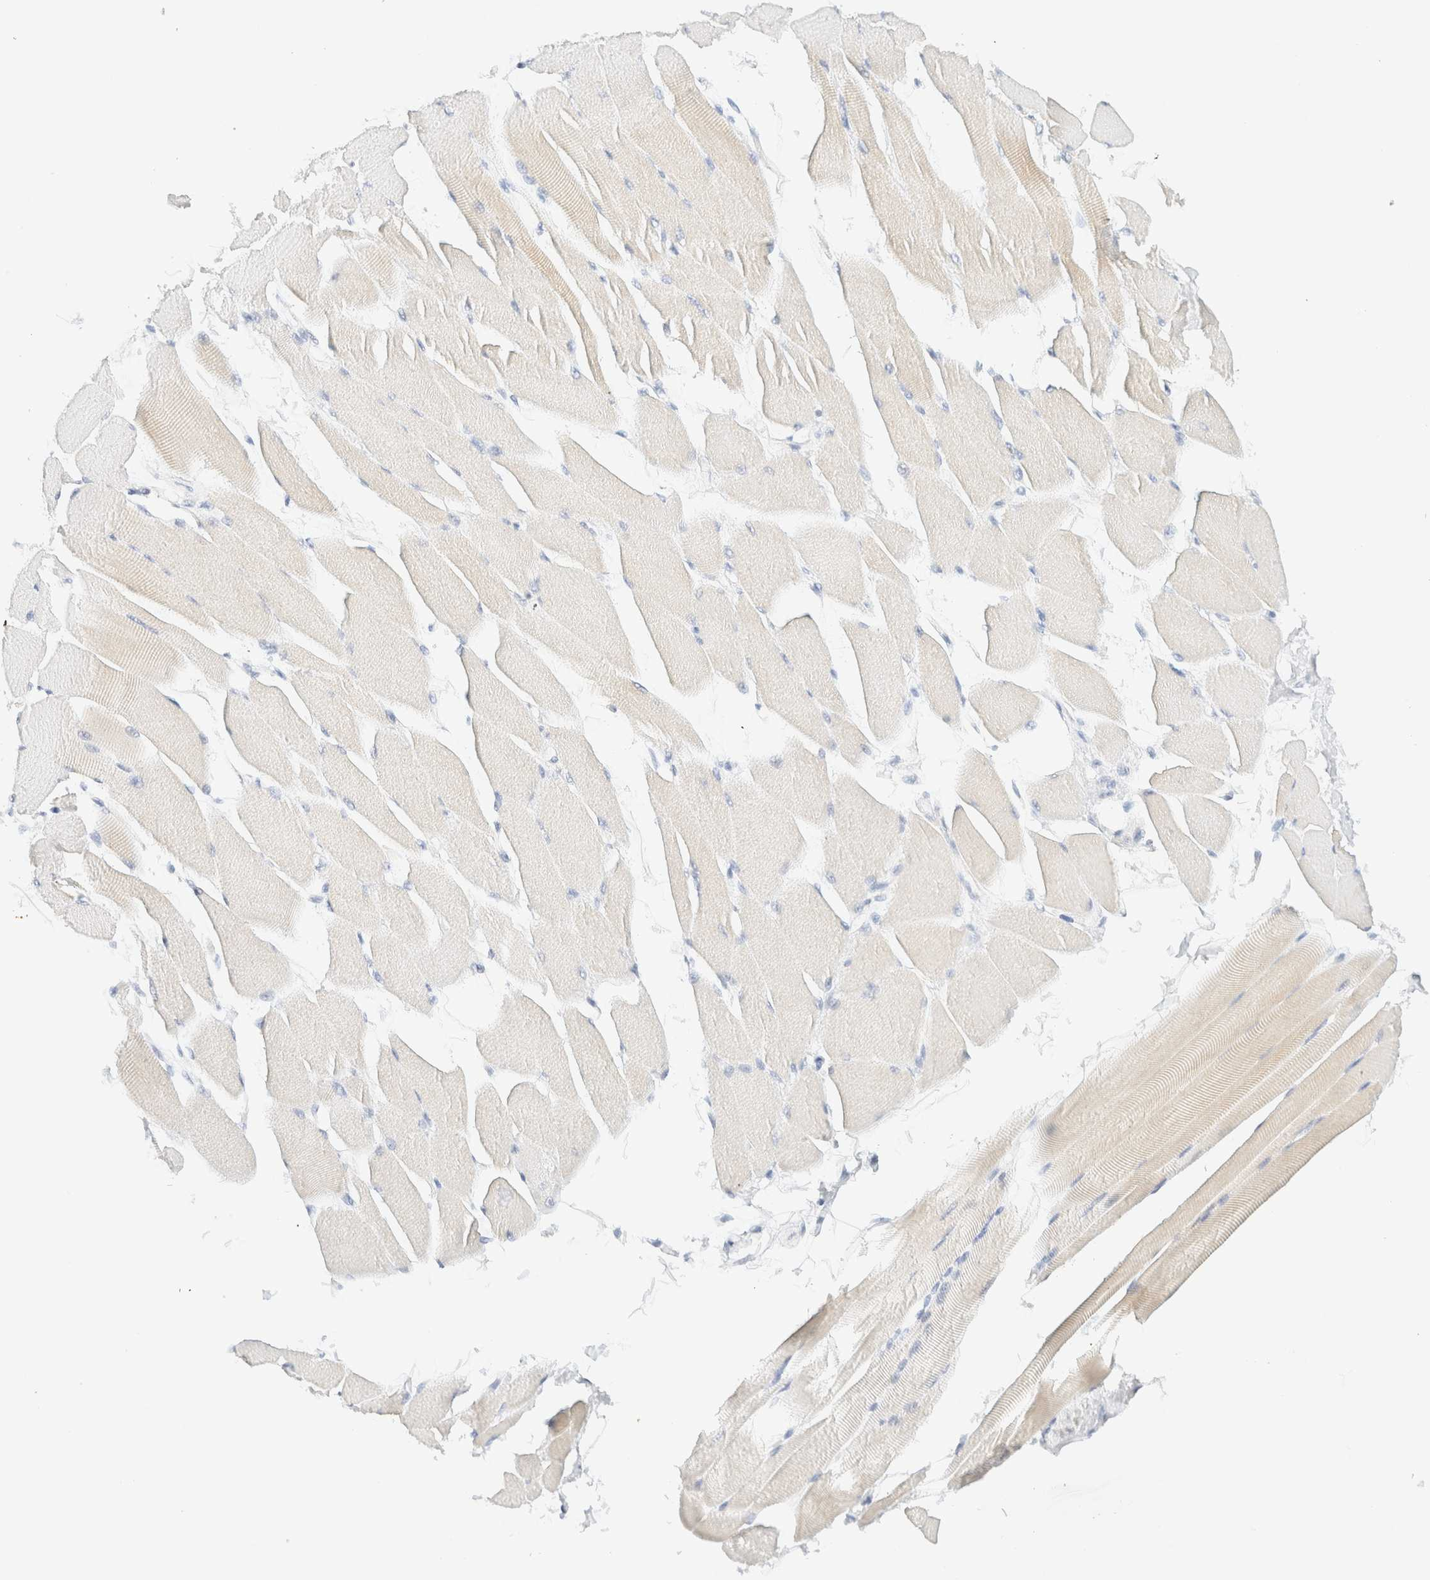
{"staining": {"intensity": "weak", "quantity": "<25%", "location": "cytoplasmic/membranous"}, "tissue": "skeletal muscle", "cell_type": "Myocytes", "image_type": "normal", "snomed": [{"axis": "morphology", "description": "Normal tissue, NOS"}, {"axis": "topography", "description": "Skeletal muscle"}, {"axis": "topography", "description": "Peripheral nerve tissue"}], "caption": "High power microscopy image of an IHC histopathology image of normal skeletal muscle, revealing no significant staining in myocytes. The staining was performed using DAB (3,3'-diaminobenzidine) to visualize the protein expression in brown, while the nuclei were stained in blue with hematoxylin (Magnification: 20x).", "gene": "IKZF3", "patient": {"sex": "female", "age": 84}}